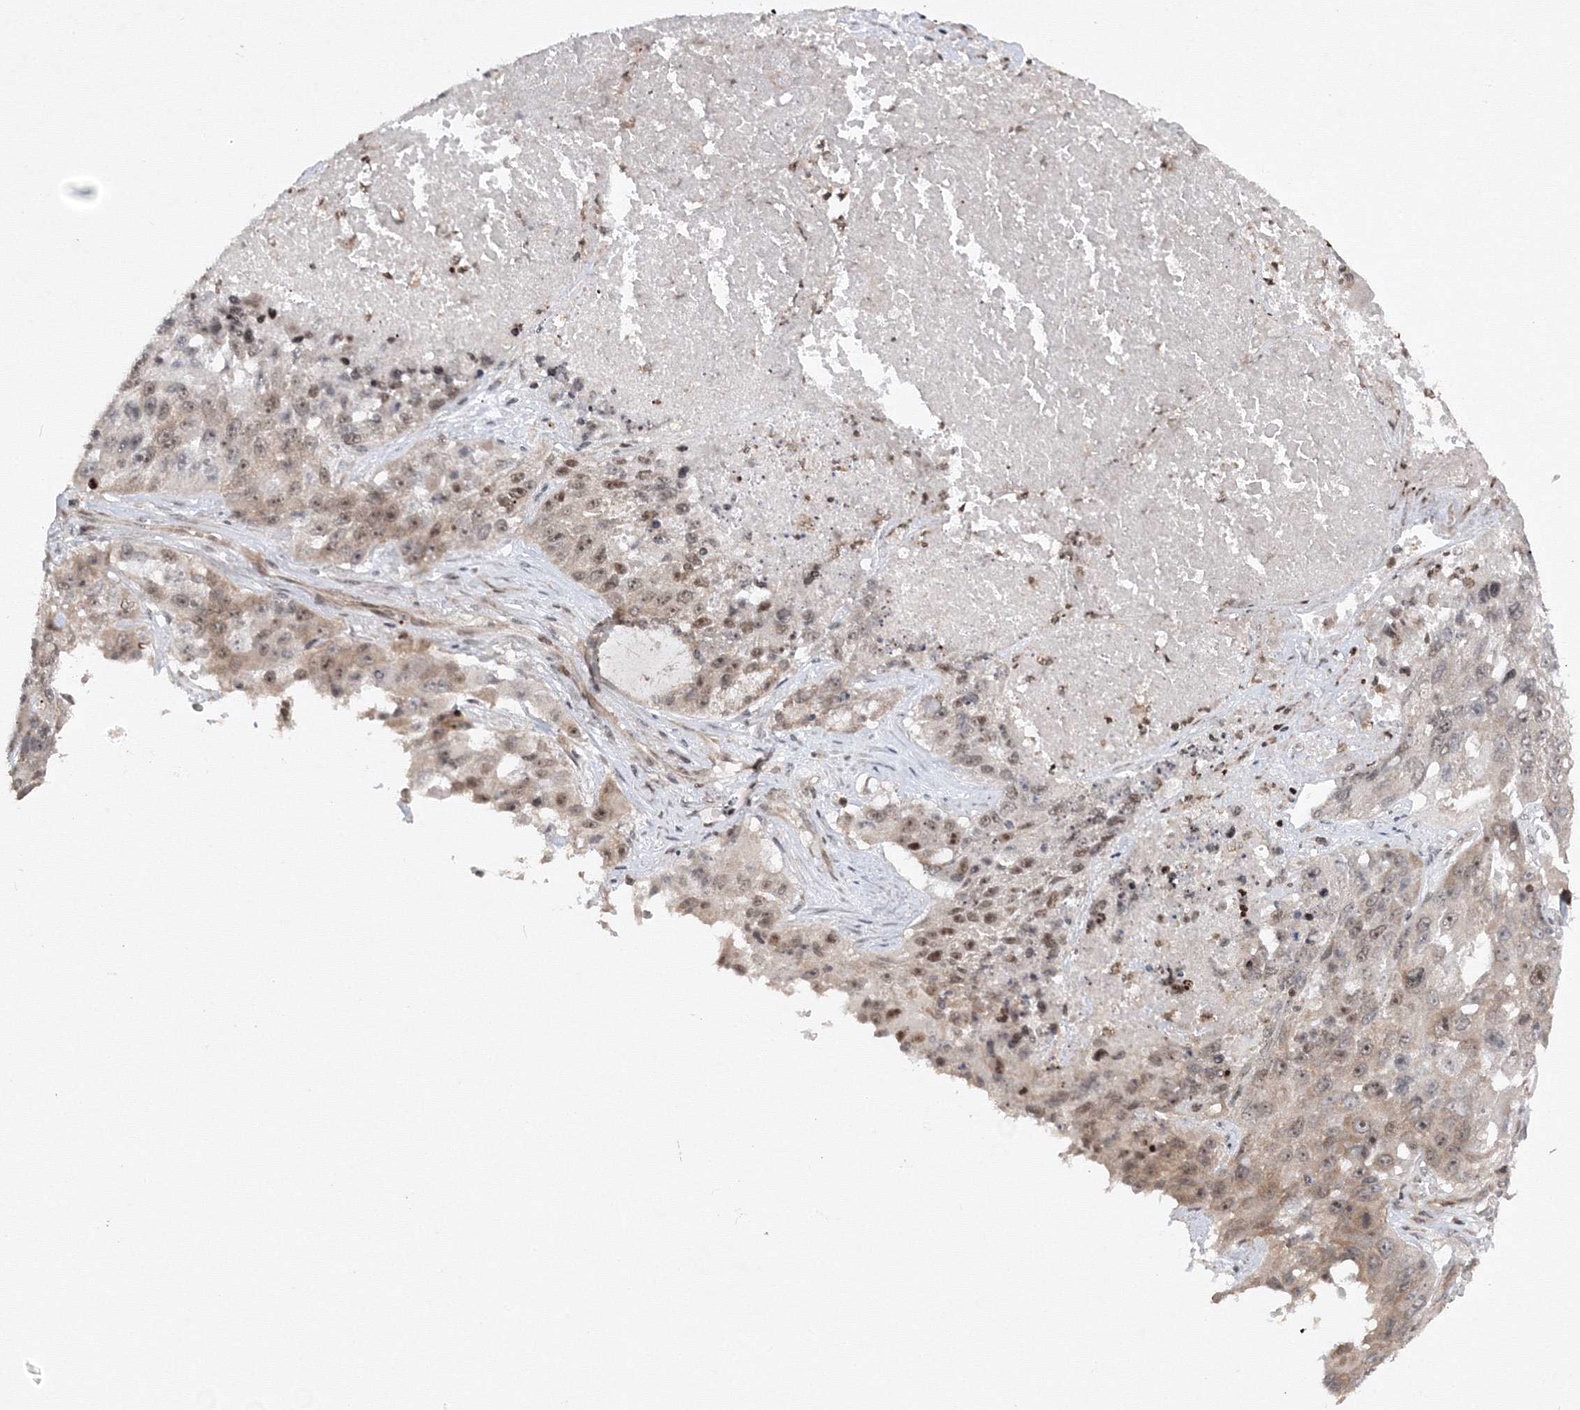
{"staining": {"intensity": "weak", "quantity": ">75%", "location": "cytoplasmic/membranous,nuclear"}, "tissue": "lung cancer", "cell_type": "Tumor cells", "image_type": "cancer", "snomed": [{"axis": "morphology", "description": "Squamous cell carcinoma, NOS"}, {"axis": "topography", "description": "Lung"}], "caption": "High-magnification brightfield microscopy of squamous cell carcinoma (lung) stained with DAB (brown) and counterstained with hematoxylin (blue). tumor cells exhibit weak cytoplasmic/membranous and nuclear expression is identified in about>75% of cells.", "gene": "MKRN2", "patient": {"sex": "male", "age": 61}}